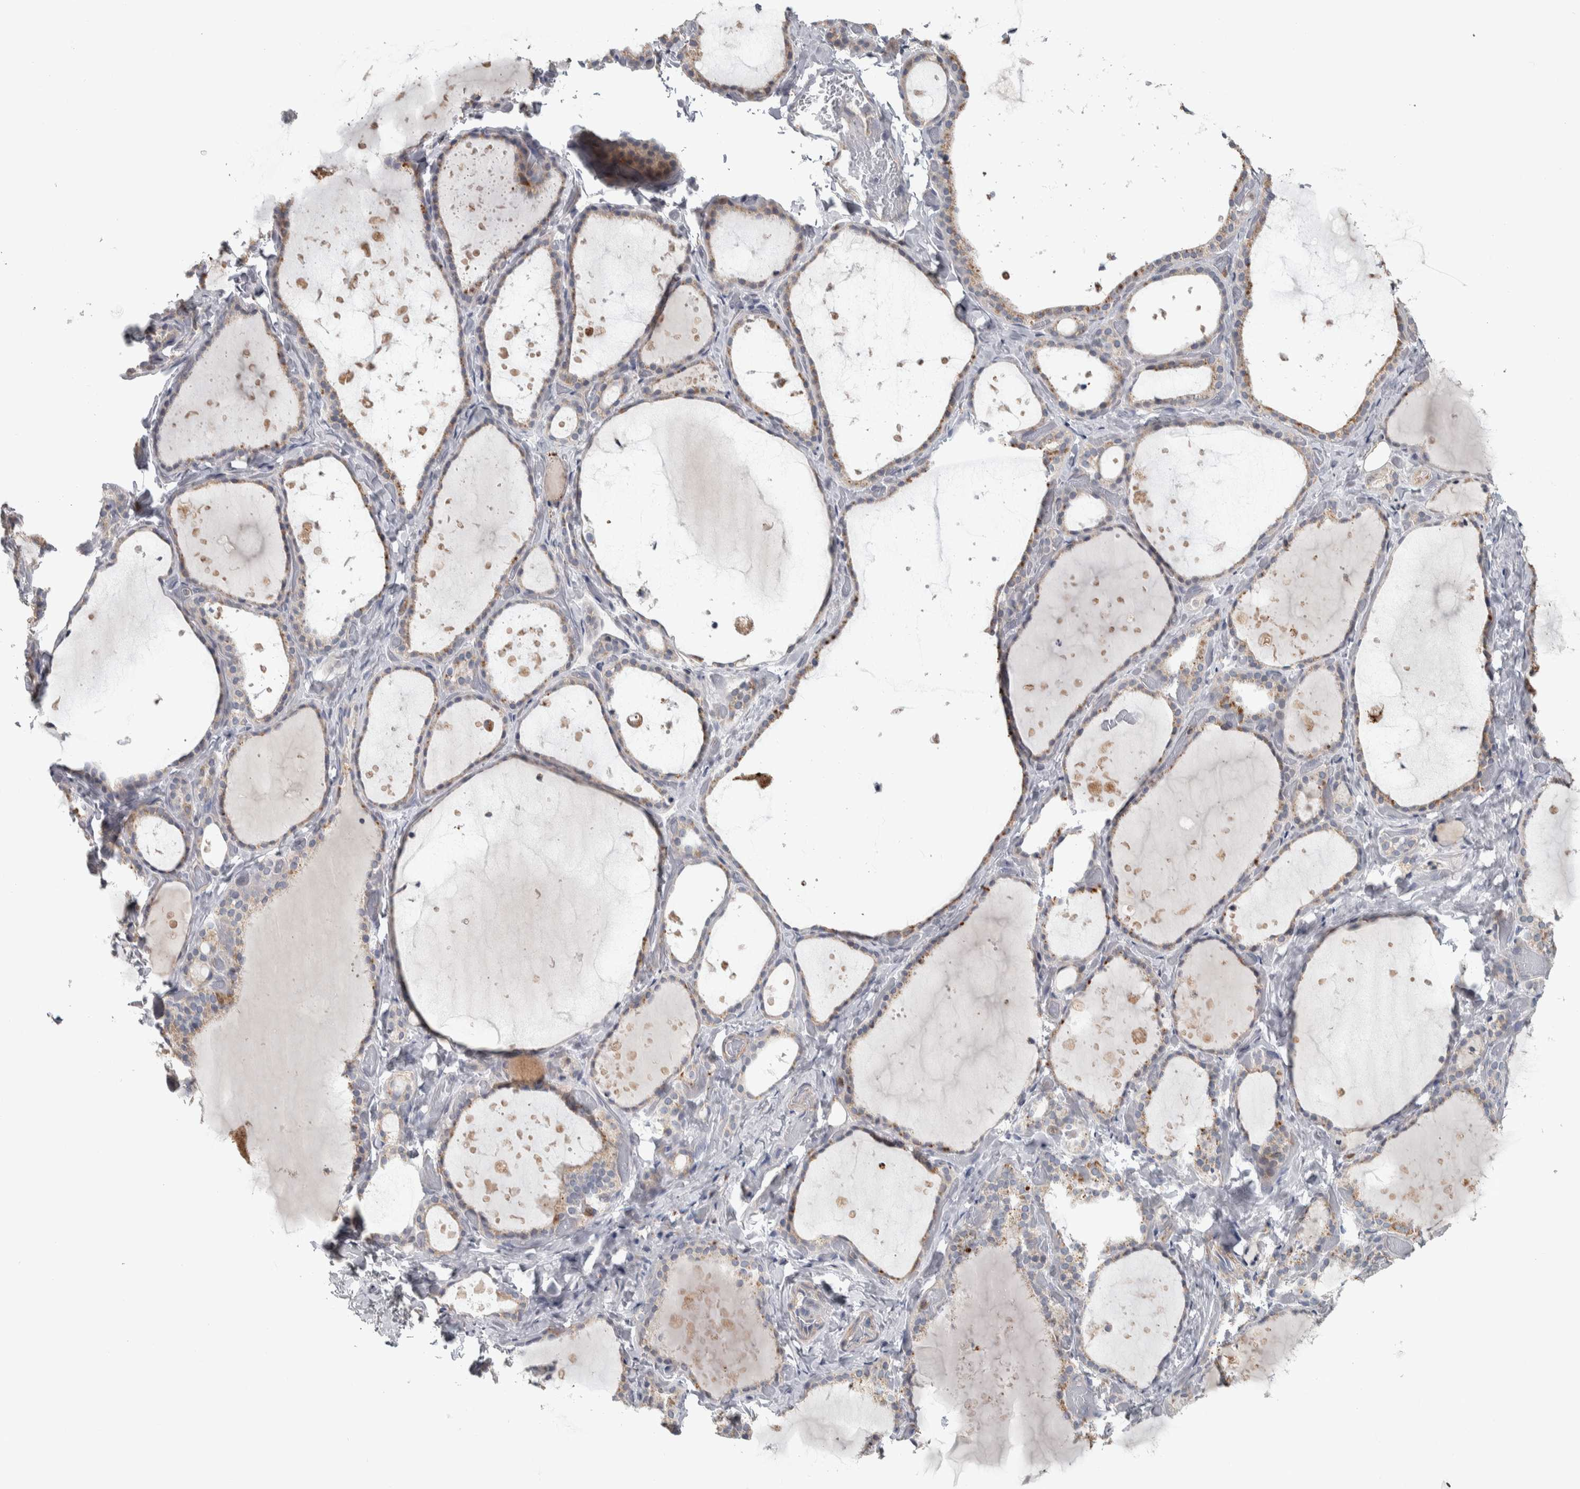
{"staining": {"intensity": "weak", "quantity": "25%-75%", "location": "cytoplasmic/membranous"}, "tissue": "thyroid gland", "cell_type": "Glandular cells", "image_type": "normal", "snomed": [{"axis": "morphology", "description": "Normal tissue, NOS"}, {"axis": "topography", "description": "Thyroid gland"}], "caption": "Protein staining by immunohistochemistry displays weak cytoplasmic/membranous staining in about 25%-75% of glandular cells in benign thyroid gland. (DAB (3,3'-diaminobenzidine) = brown stain, brightfield microscopy at high magnification).", "gene": "FAM78A", "patient": {"sex": "female", "age": 44}}